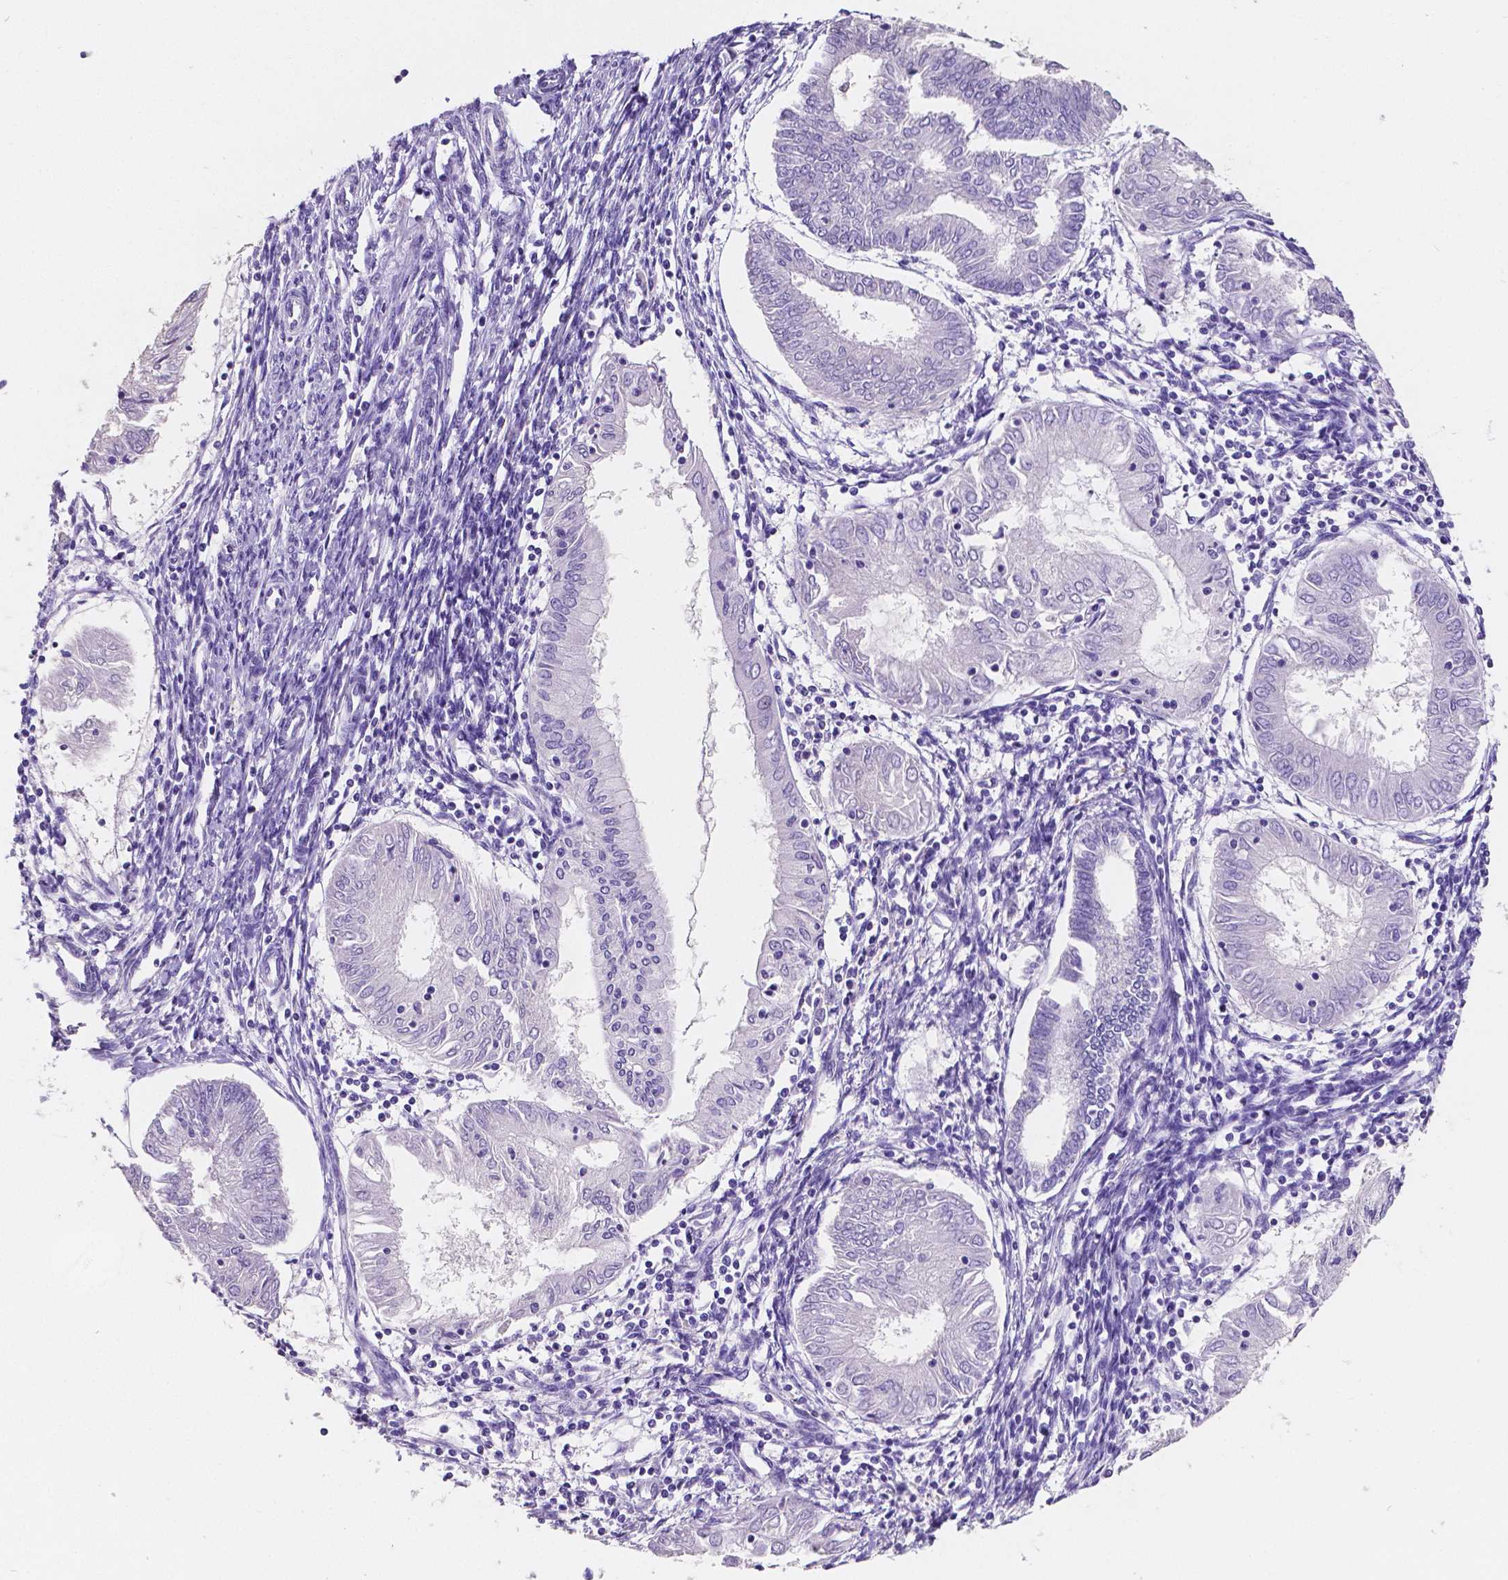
{"staining": {"intensity": "negative", "quantity": "none", "location": "none"}, "tissue": "endometrial cancer", "cell_type": "Tumor cells", "image_type": "cancer", "snomed": [{"axis": "morphology", "description": "Adenocarcinoma, NOS"}, {"axis": "topography", "description": "Endometrium"}], "caption": "This is a micrograph of immunohistochemistry staining of endometrial adenocarcinoma, which shows no expression in tumor cells.", "gene": "SATB2", "patient": {"sex": "female", "age": 68}}